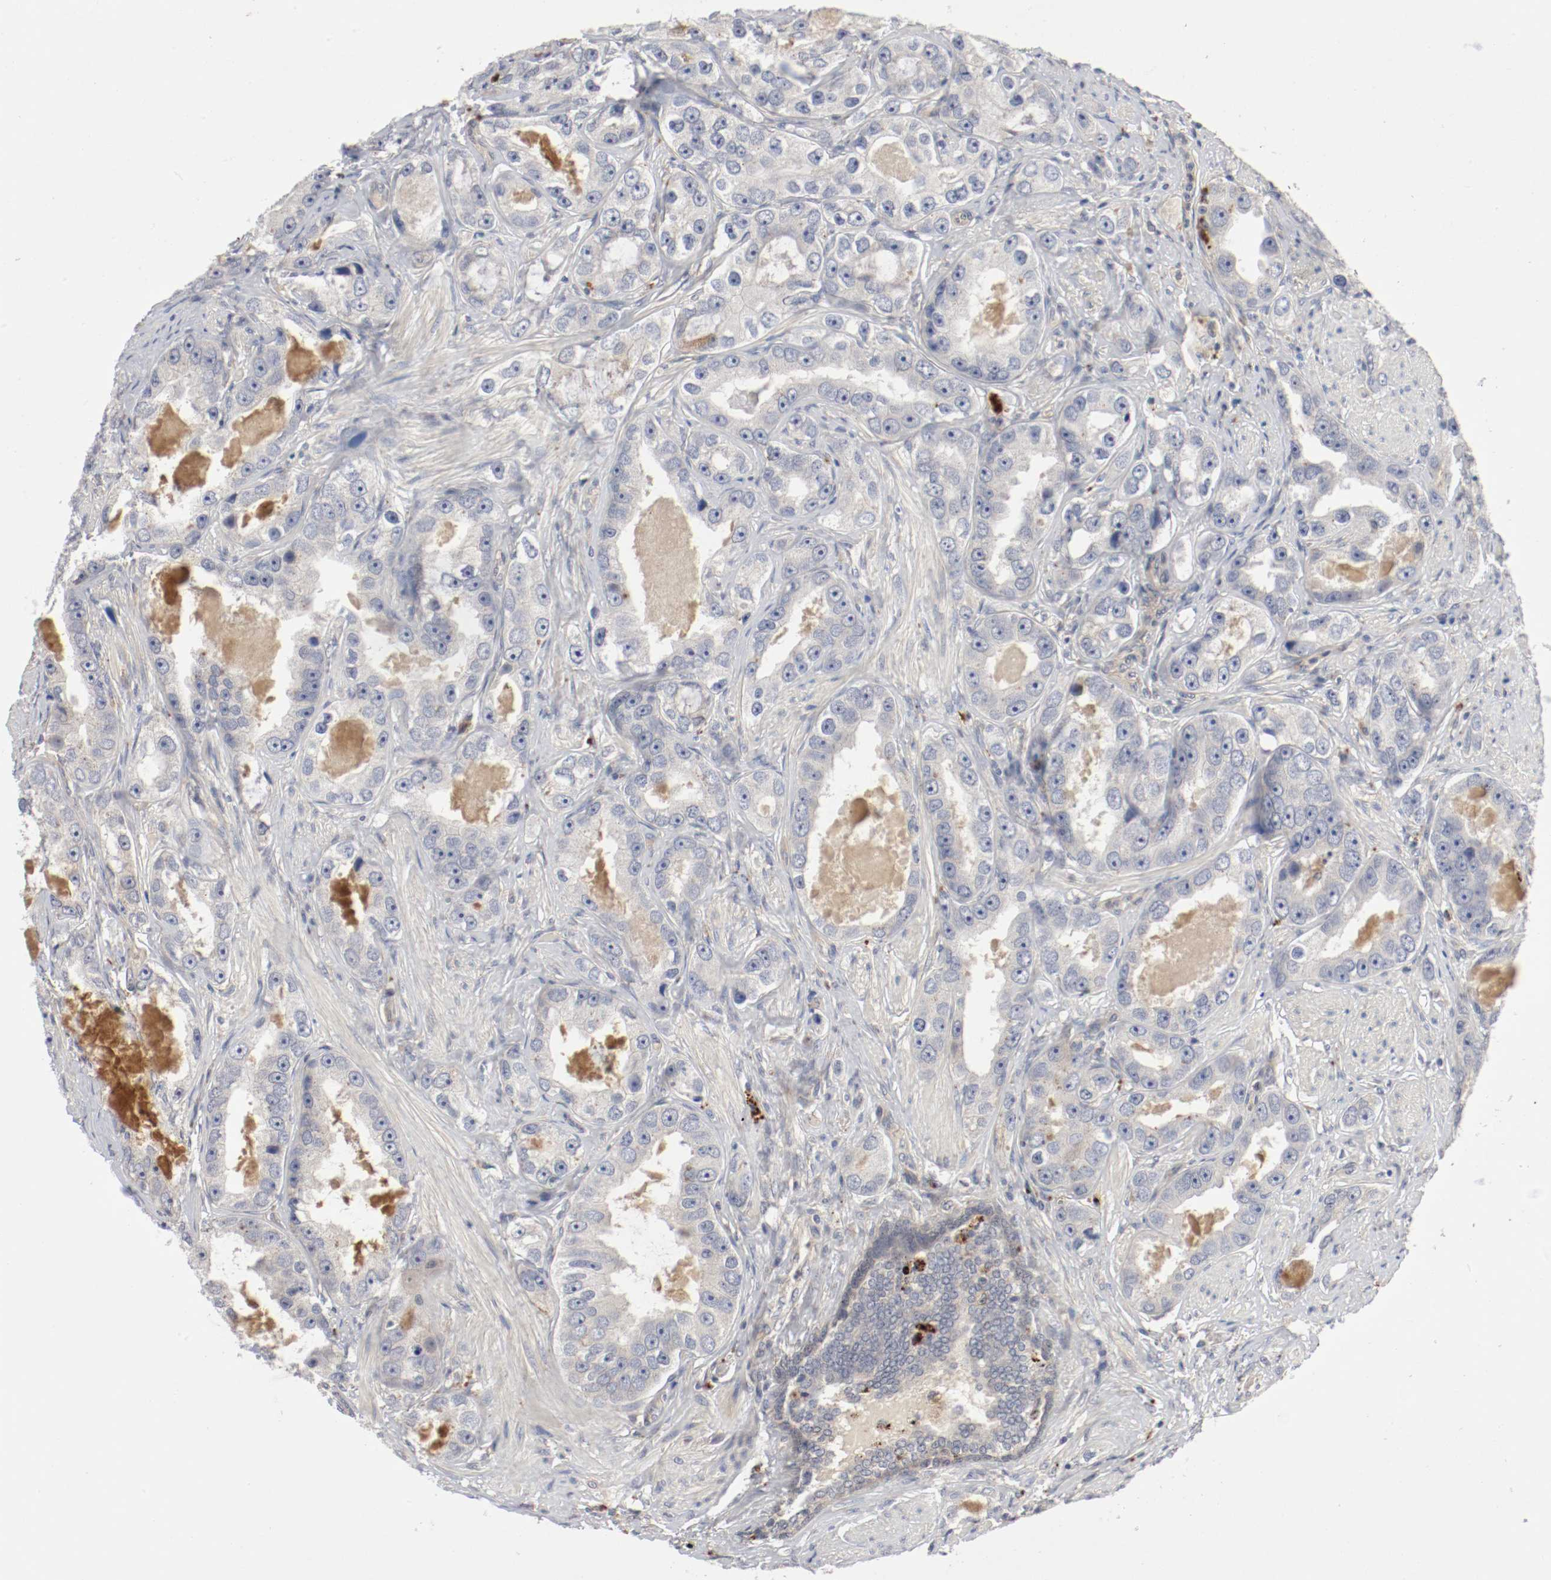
{"staining": {"intensity": "weak", "quantity": "<25%", "location": "cytoplasmic/membranous"}, "tissue": "prostate cancer", "cell_type": "Tumor cells", "image_type": "cancer", "snomed": [{"axis": "morphology", "description": "Adenocarcinoma, High grade"}, {"axis": "topography", "description": "Prostate"}], "caption": "Tumor cells show no significant protein expression in prostate cancer.", "gene": "REN", "patient": {"sex": "male", "age": 63}}